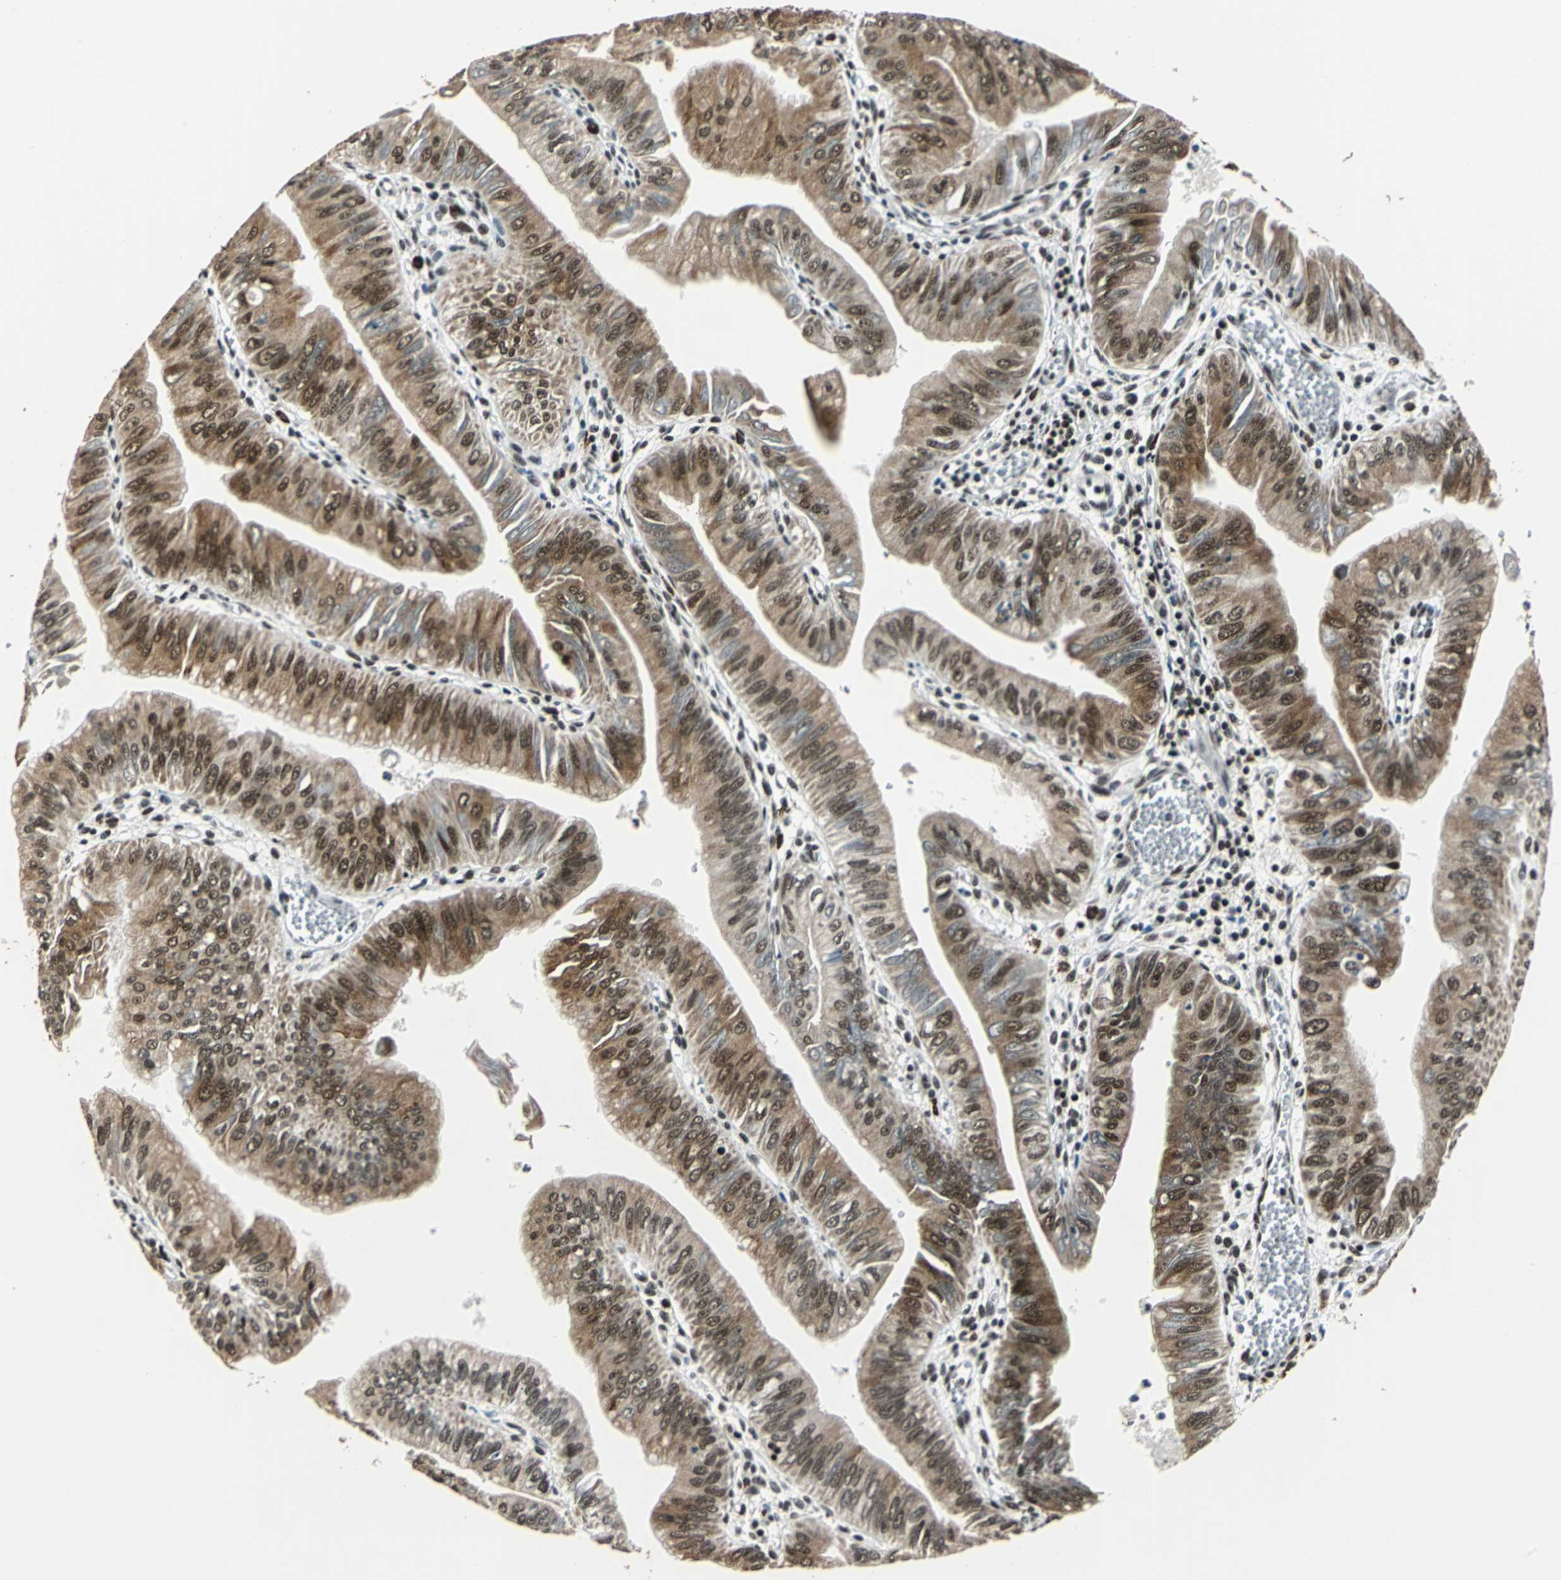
{"staining": {"intensity": "moderate", "quantity": "25%-75%", "location": "cytoplasmic/membranous"}, "tissue": "pancreatic cancer", "cell_type": "Tumor cells", "image_type": "cancer", "snomed": [{"axis": "morphology", "description": "Normal tissue, NOS"}, {"axis": "topography", "description": "Lymph node"}], "caption": "Immunohistochemical staining of human pancreatic cancer exhibits medium levels of moderate cytoplasmic/membranous protein expression in approximately 25%-75% of tumor cells.", "gene": "BCLAF1", "patient": {"sex": "male", "age": 50}}